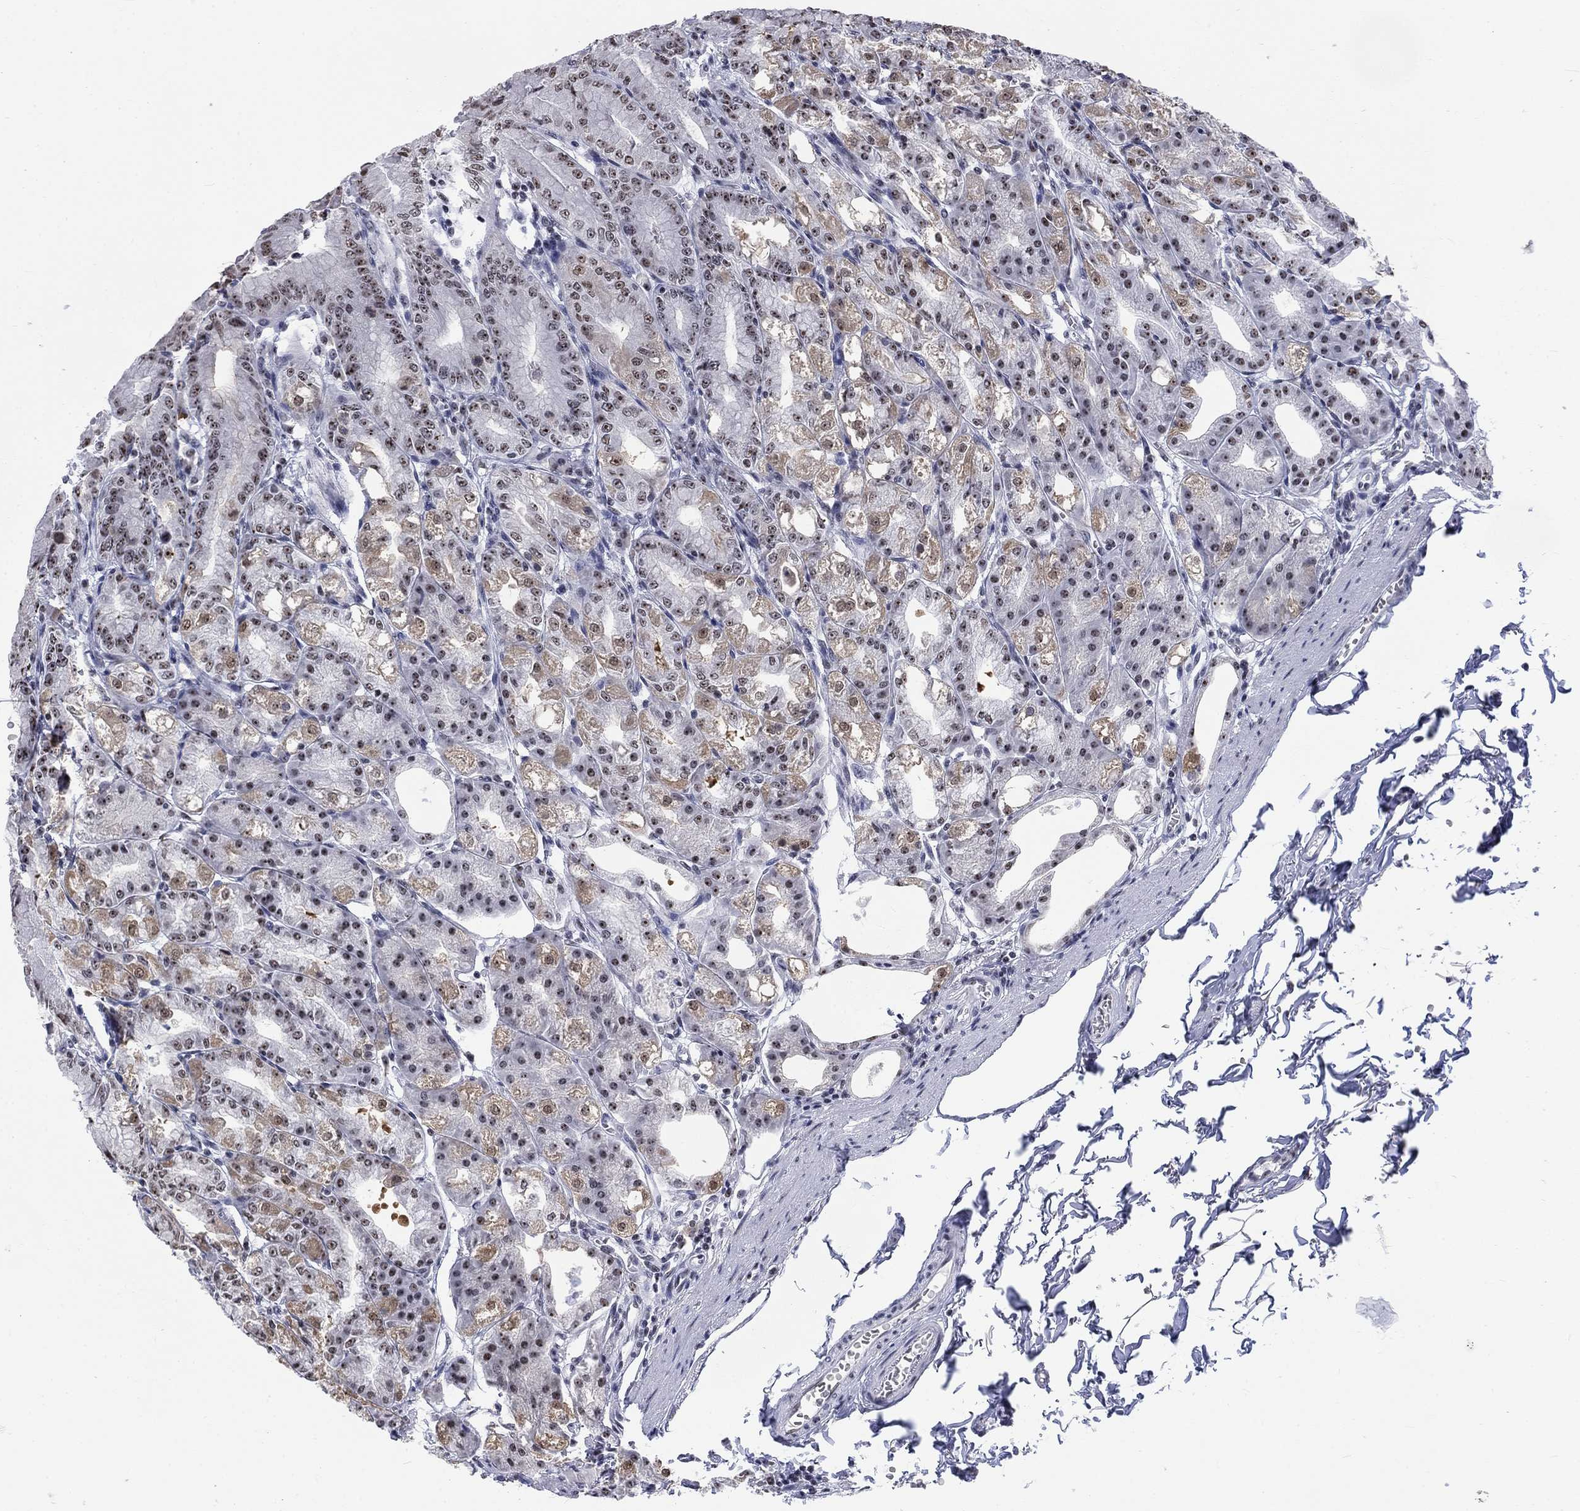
{"staining": {"intensity": "moderate", "quantity": "<25%", "location": "cytoplasmic/membranous,nuclear"}, "tissue": "stomach", "cell_type": "Glandular cells", "image_type": "normal", "snomed": [{"axis": "morphology", "description": "Normal tissue, NOS"}, {"axis": "topography", "description": "Stomach"}], "caption": "Stomach stained with immunohistochemistry (IHC) demonstrates moderate cytoplasmic/membranous,nuclear staining in approximately <25% of glandular cells.", "gene": "CSRNP3", "patient": {"sex": "male", "age": 71}}